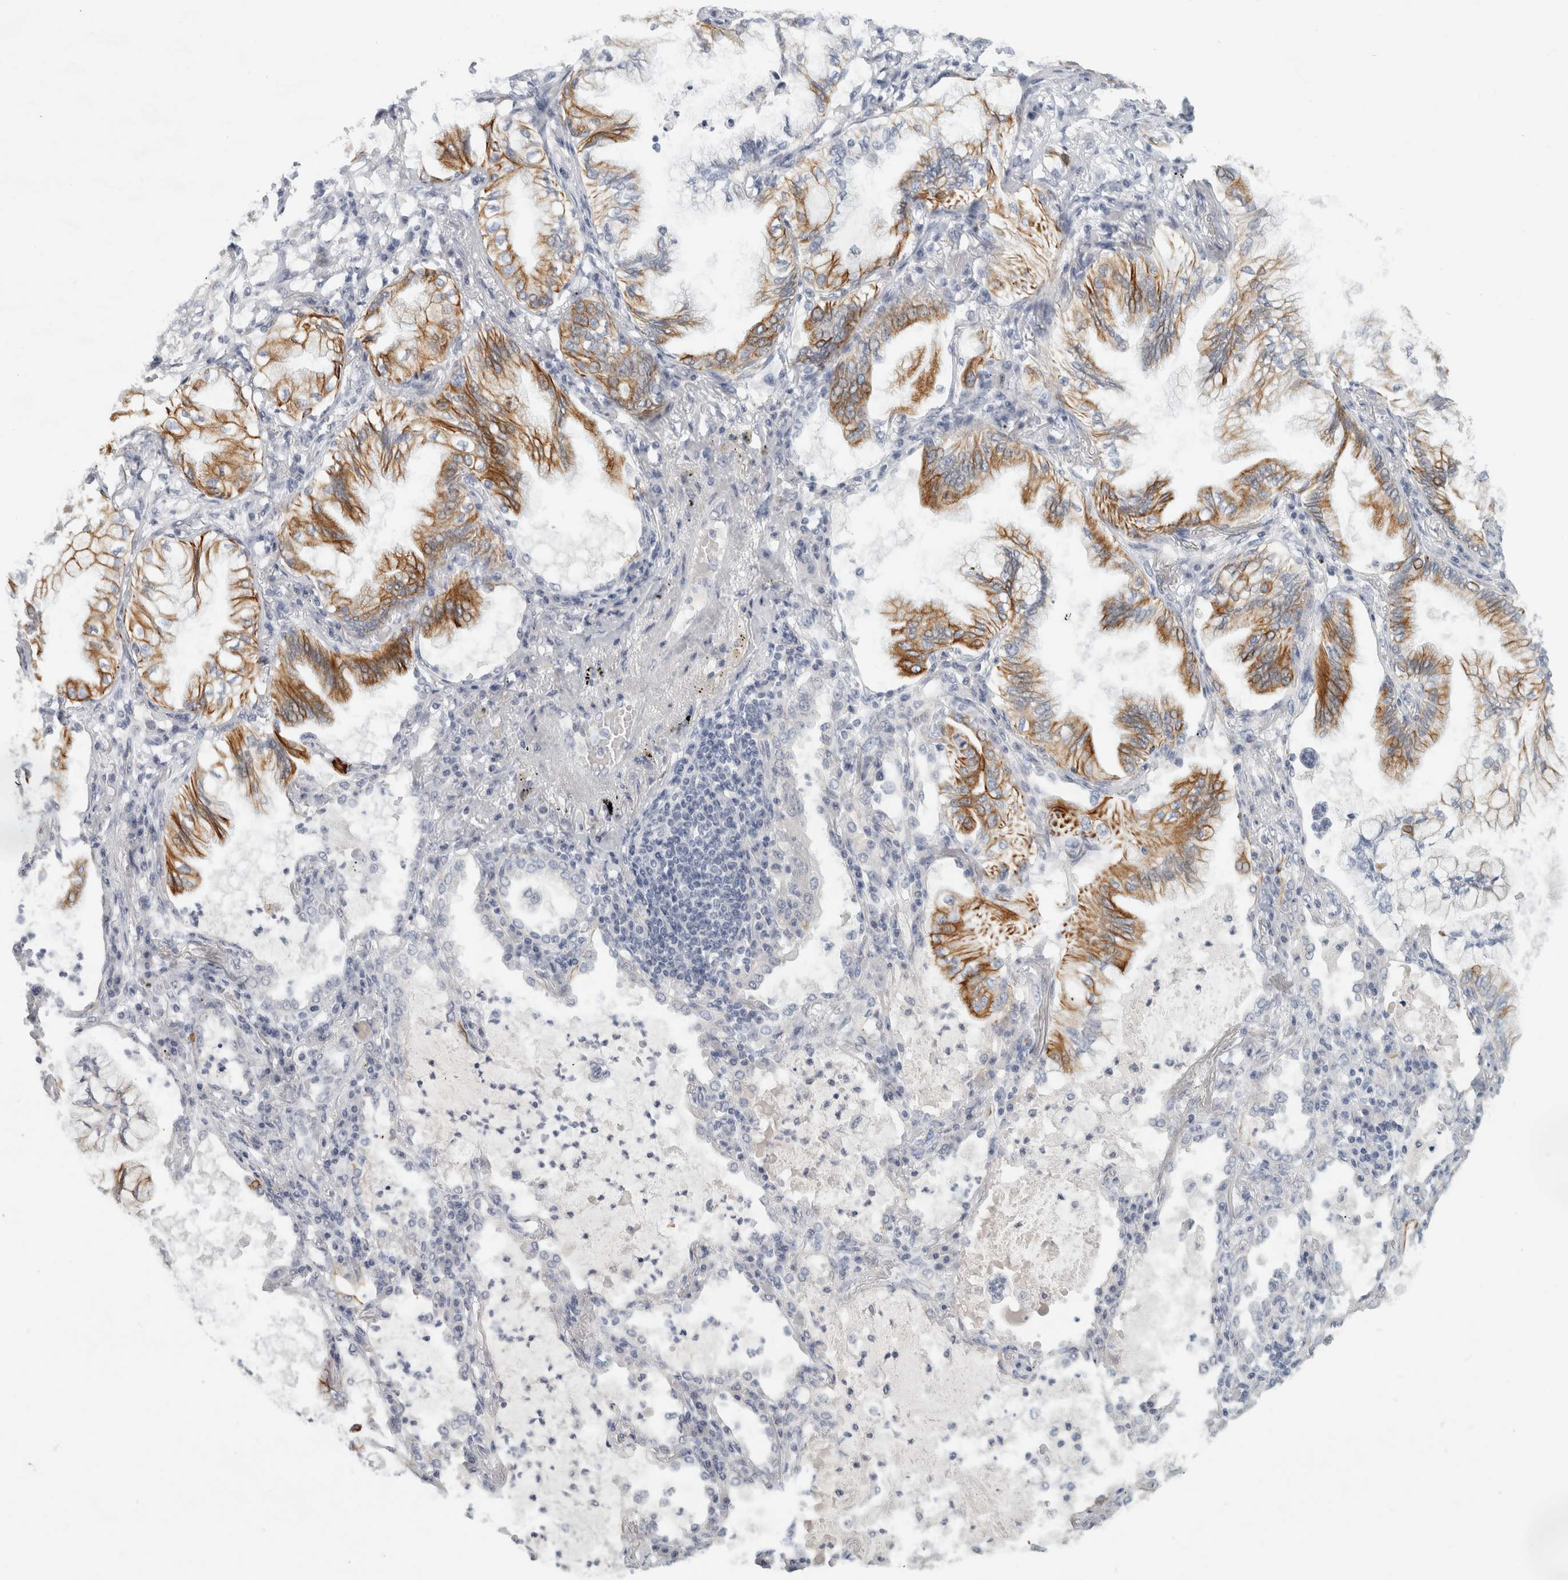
{"staining": {"intensity": "strong", "quantity": ">75%", "location": "cytoplasmic/membranous"}, "tissue": "lung cancer", "cell_type": "Tumor cells", "image_type": "cancer", "snomed": [{"axis": "morphology", "description": "Adenocarcinoma, NOS"}, {"axis": "topography", "description": "Lung"}], "caption": "Adenocarcinoma (lung) stained with immunohistochemistry shows strong cytoplasmic/membranous positivity in about >75% of tumor cells.", "gene": "SLC28A3", "patient": {"sex": "female", "age": 70}}